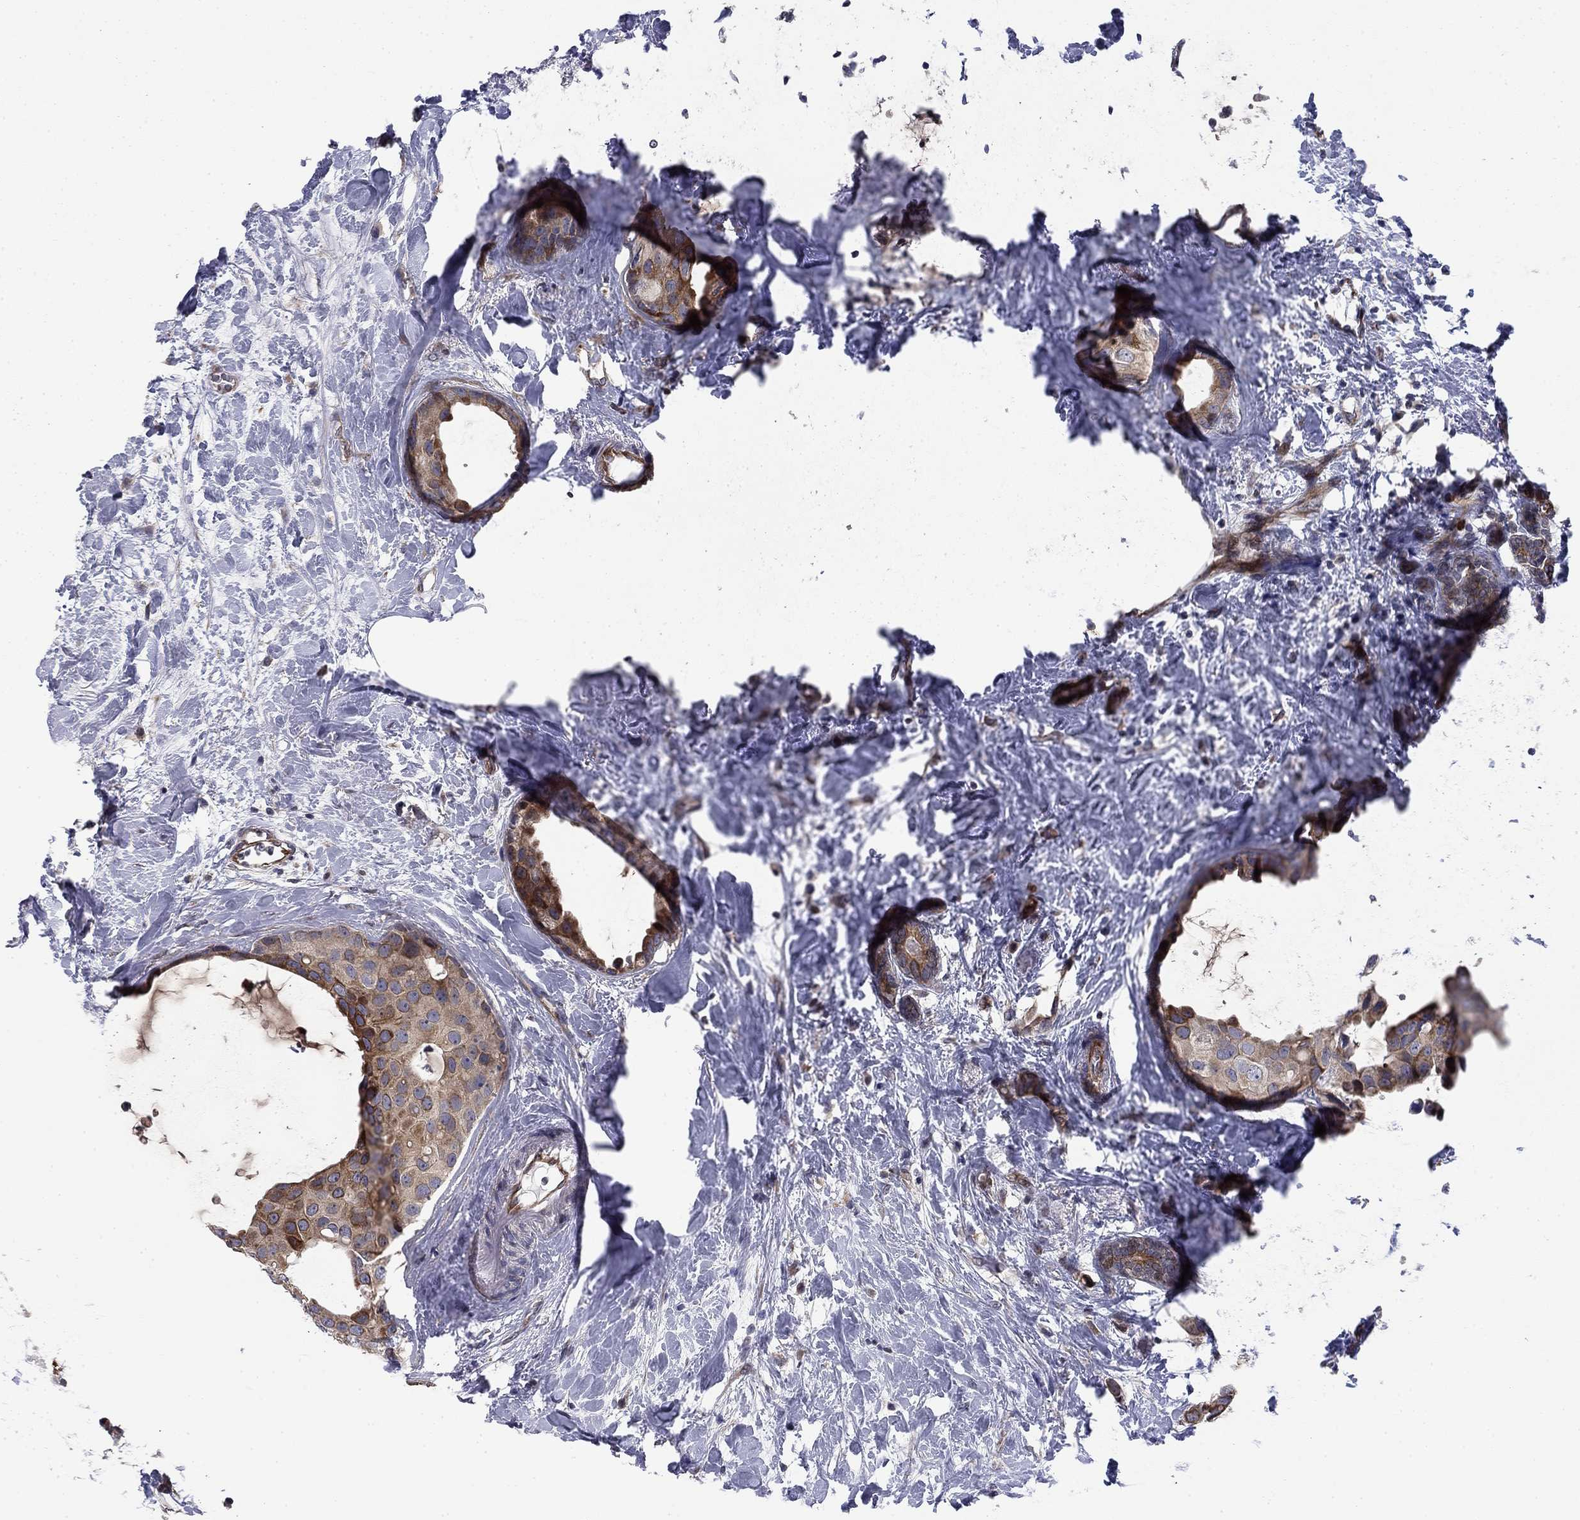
{"staining": {"intensity": "strong", "quantity": "<25%", "location": "cytoplasmic/membranous"}, "tissue": "breast cancer", "cell_type": "Tumor cells", "image_type": "cancer", "snomed": [{"axis": "morphology", "description": "Duct carcinoma"}, {"axis": "topography", "description": "Breast"}], "caption": "Immunohistochemical staining of breast infiltrating ductal carcinoma displays strong cytoplasmic/membranous protein positivity in about <25% of tumor cells.", "gene": "BCL11A", "patient": {"sex": "female", "age": 45}}